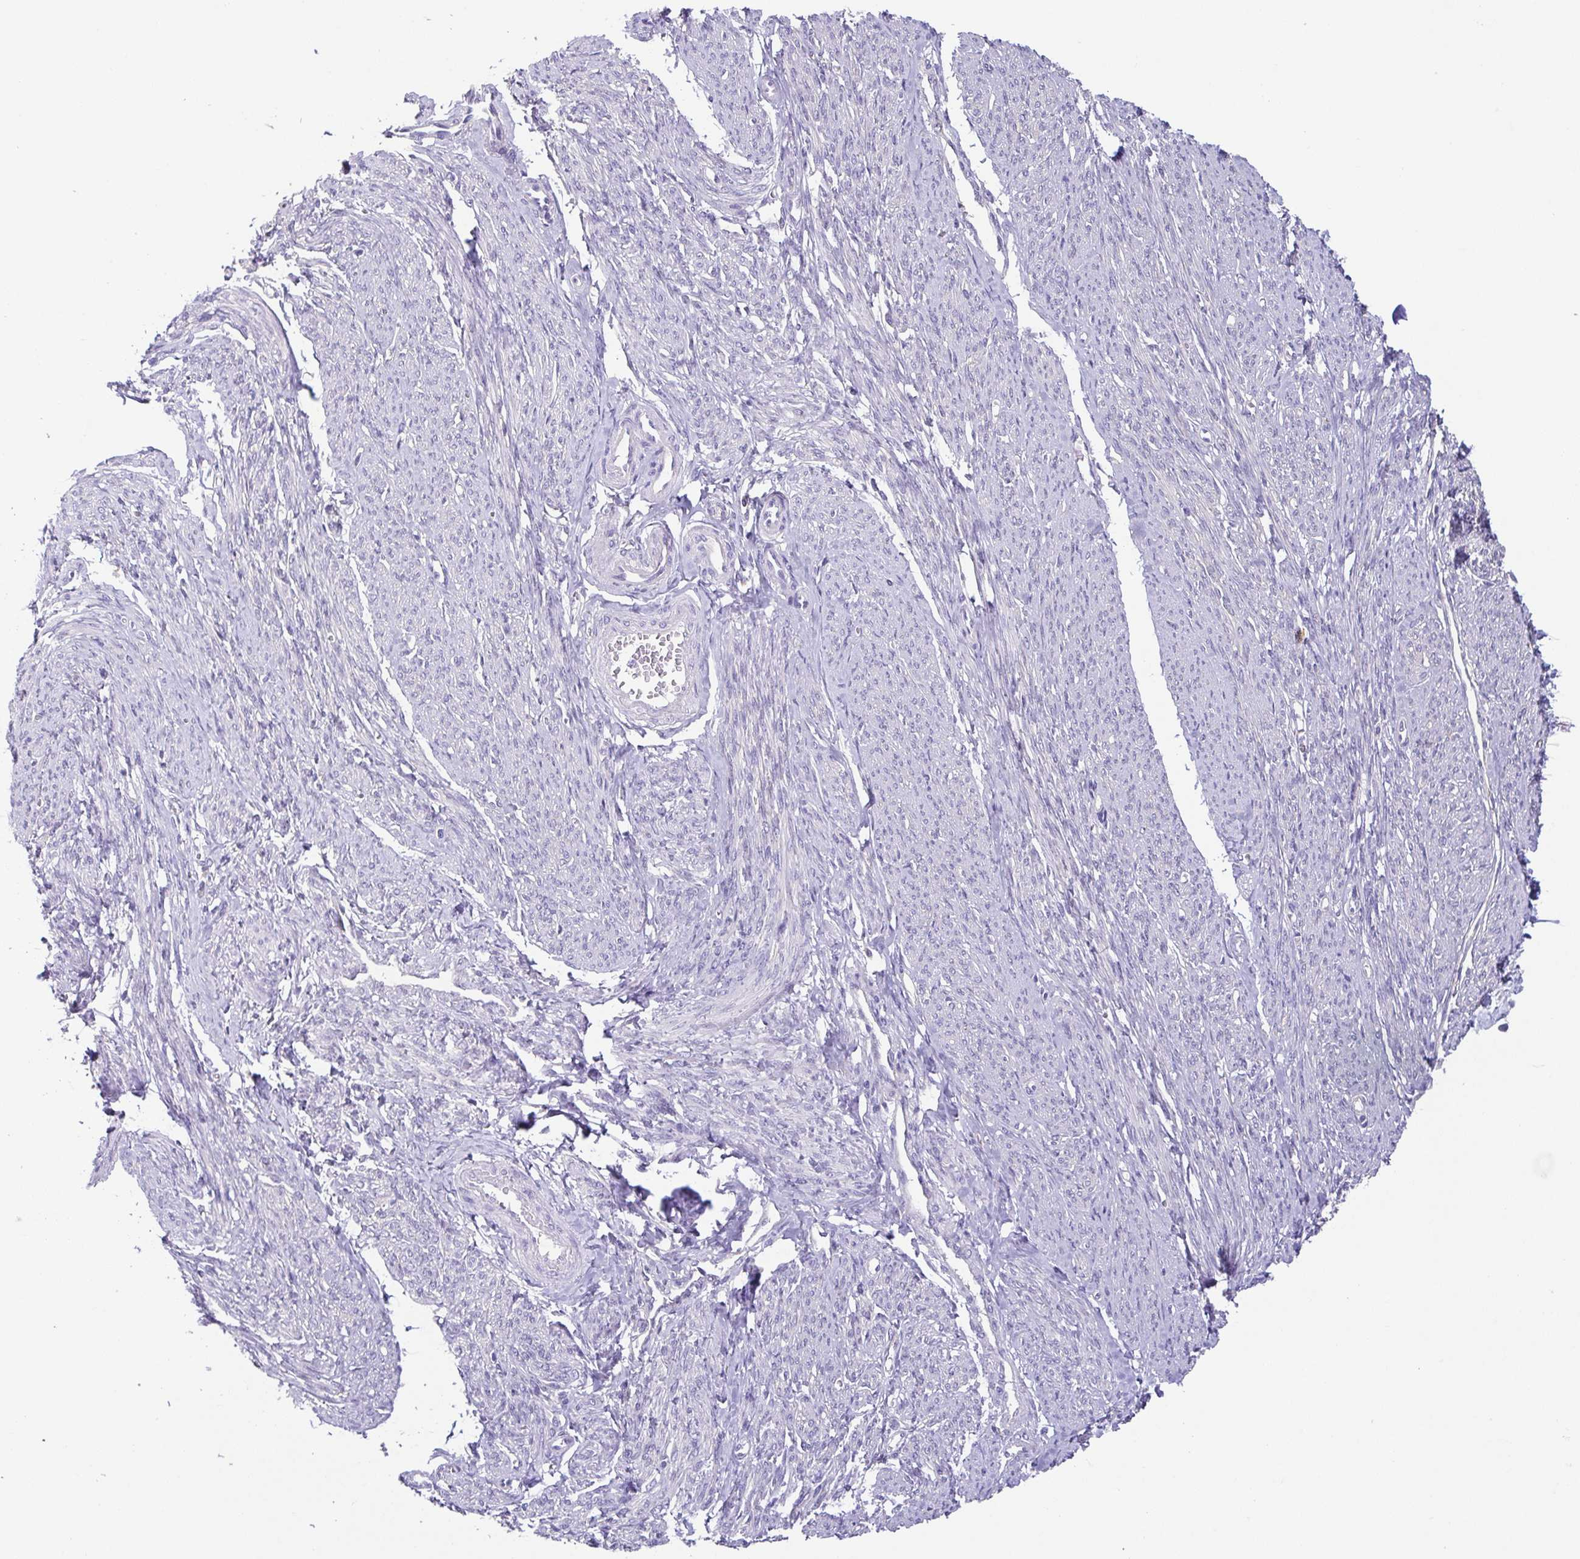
{"staining": {"intensity": "negative", "quantity": "none", "location": "none"}, "tissue": "smooth muscle", "cell_type": "Smooth muscle cells", "image_type": "normal", "snomed": [{"axis": "morphology", "description": "Normal tissue, NOS"}, {"axis": "topography", "description": "Smooth muscle"}], "caption": "Immunohistochemical staining of normal human smooth muscle displays no significant positivity in smooth muscle cells. (DAB (3,3'-diaminobenzidine) immunohistochemistry (IHC) visualized using brightfield microscopy, high magnification).", "gene": "UBE2Q1", "patient": {"sex": "female", "age": 65}}